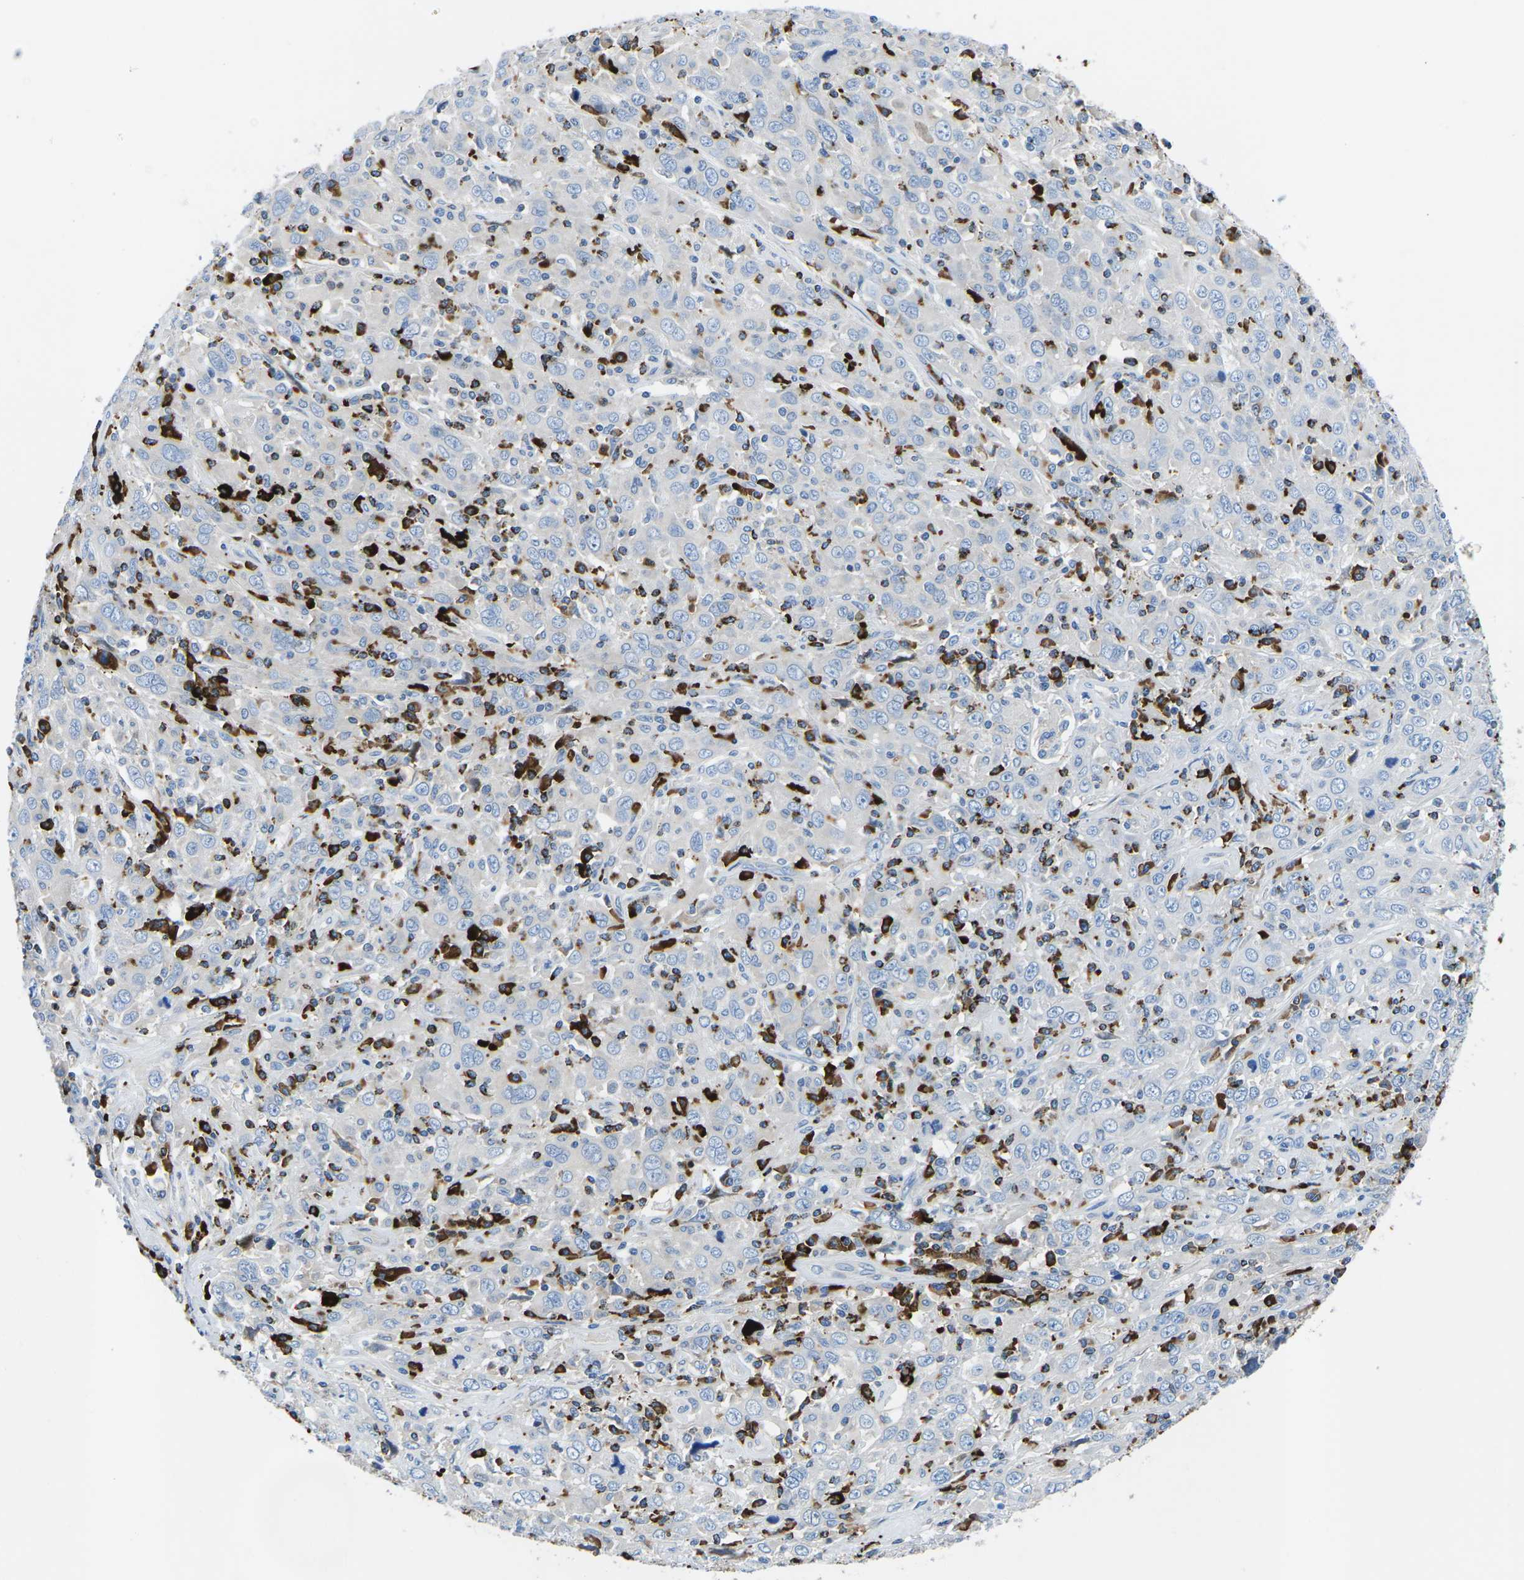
{"staining": {"intensity": "negative", "quantity": "none", "location": "none"}, "tissue": "cervical cancer", "cell_type": "Tumor cells", "image_type": "cancer", "snomed": [{"axis": "morphology", "description": "Squamous cell carcinoma, NOS"}, {"axis": "topography", "description": "Cervix"}], "caption": "An immunohistochemistry photomicrograph of cervical cancer (squamous cell carcinoma) is shown. There is no staining in tumor cells of cervical cancer (squamous cell carcinoma).", "gene": "MC4R", "patient": {"sex": "female", "age": 46}}